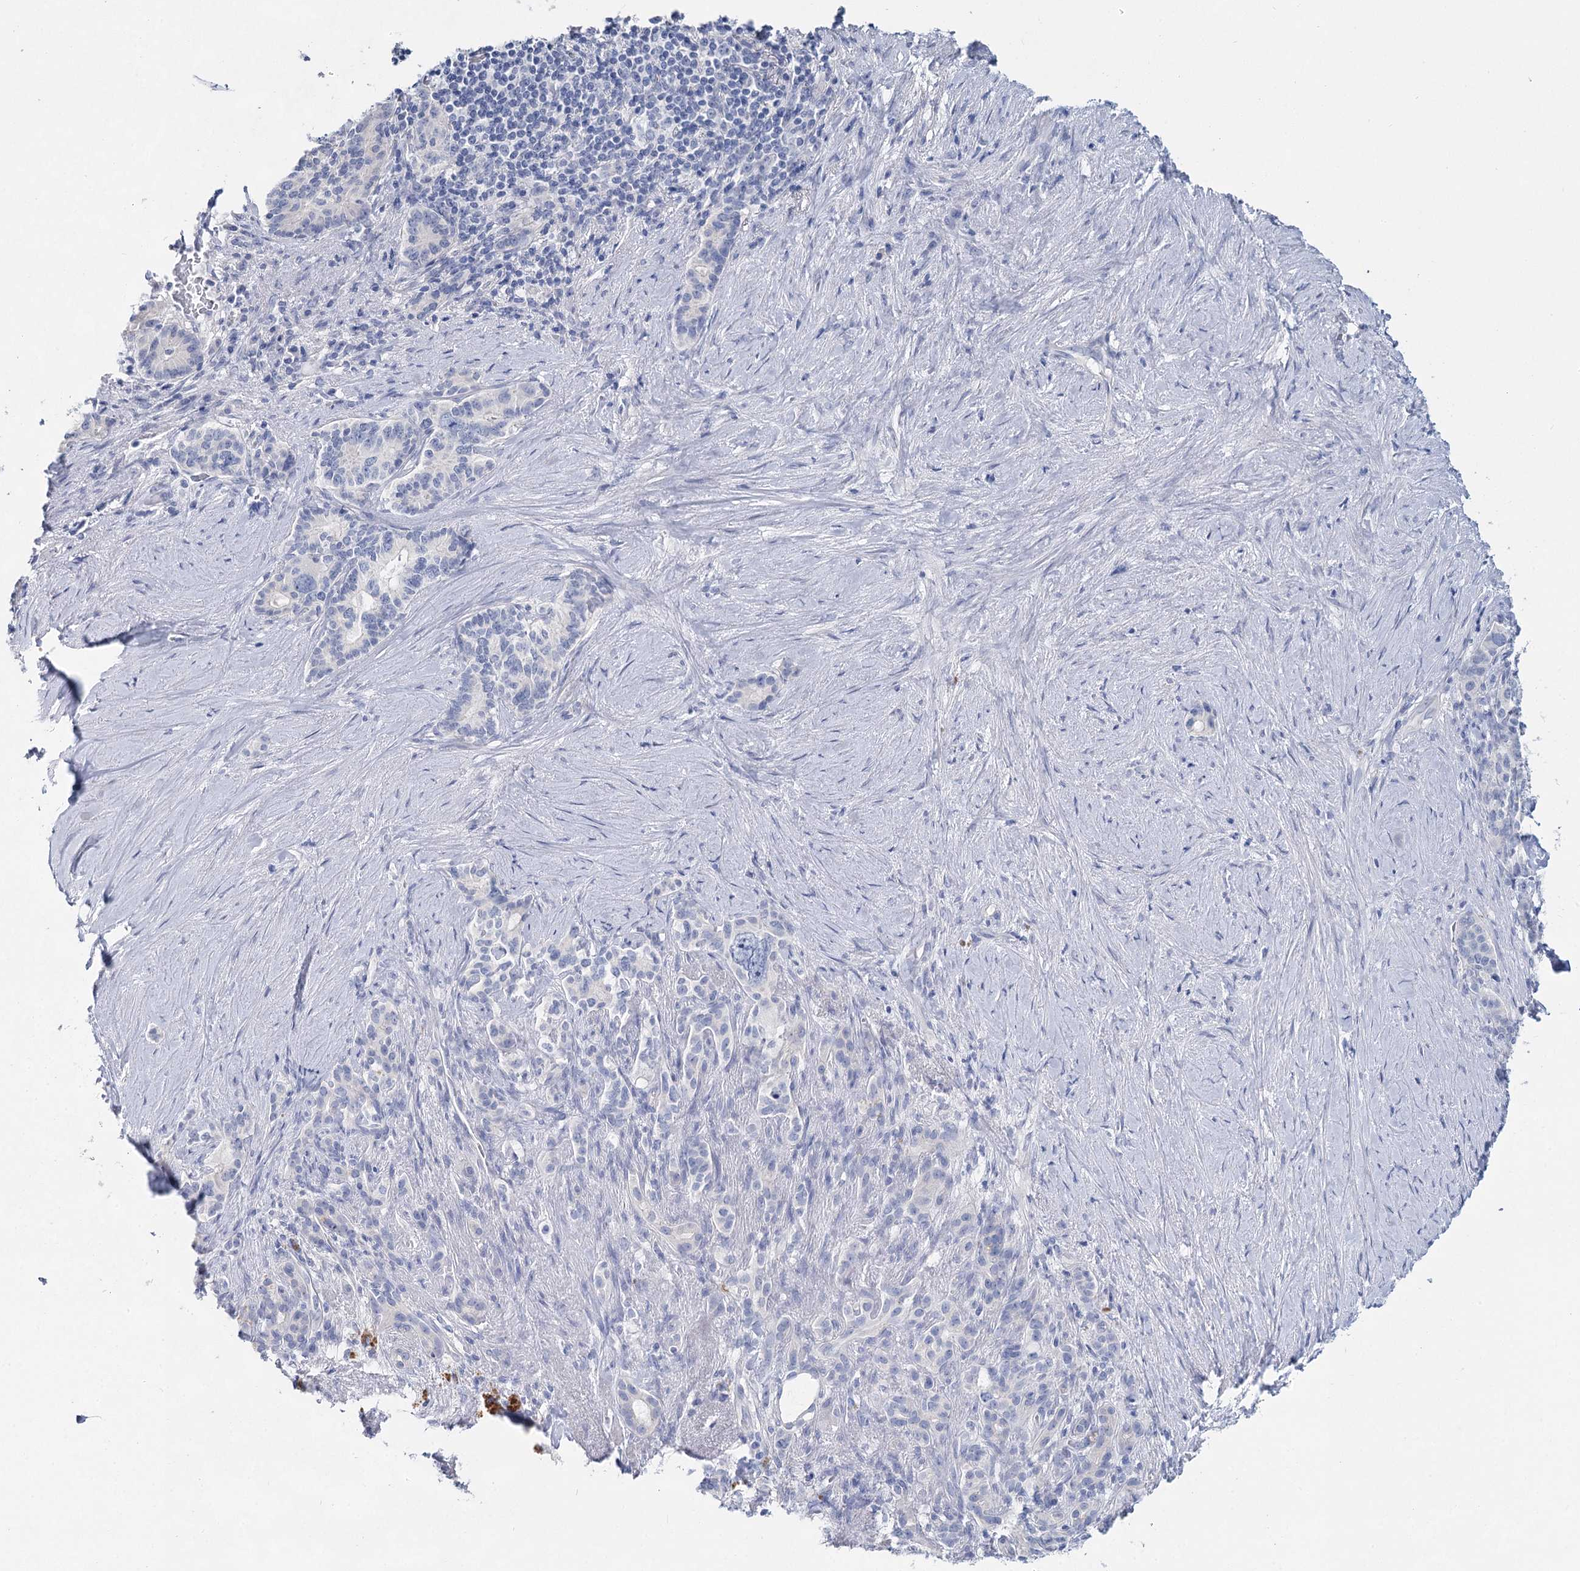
{"staining": {"intensity": "negative", "quantity": "none", "location": "none"}, "tissue": "pancreatic cancer", "cell_type": "Tumor cells", "image_type": "cancer", "snomed": [{"axis": "morphology", "description": "Adenocarcinoma, NOS"}, {"axis": "topography", "description": "Pancreas"}], "caption": "The image demonstrates no significant expression in tumor cells of pancreatic cancer (adenocarcinoma).", "gene": "SLC17A2", "patient": {"sex": "female", "age": 74}}